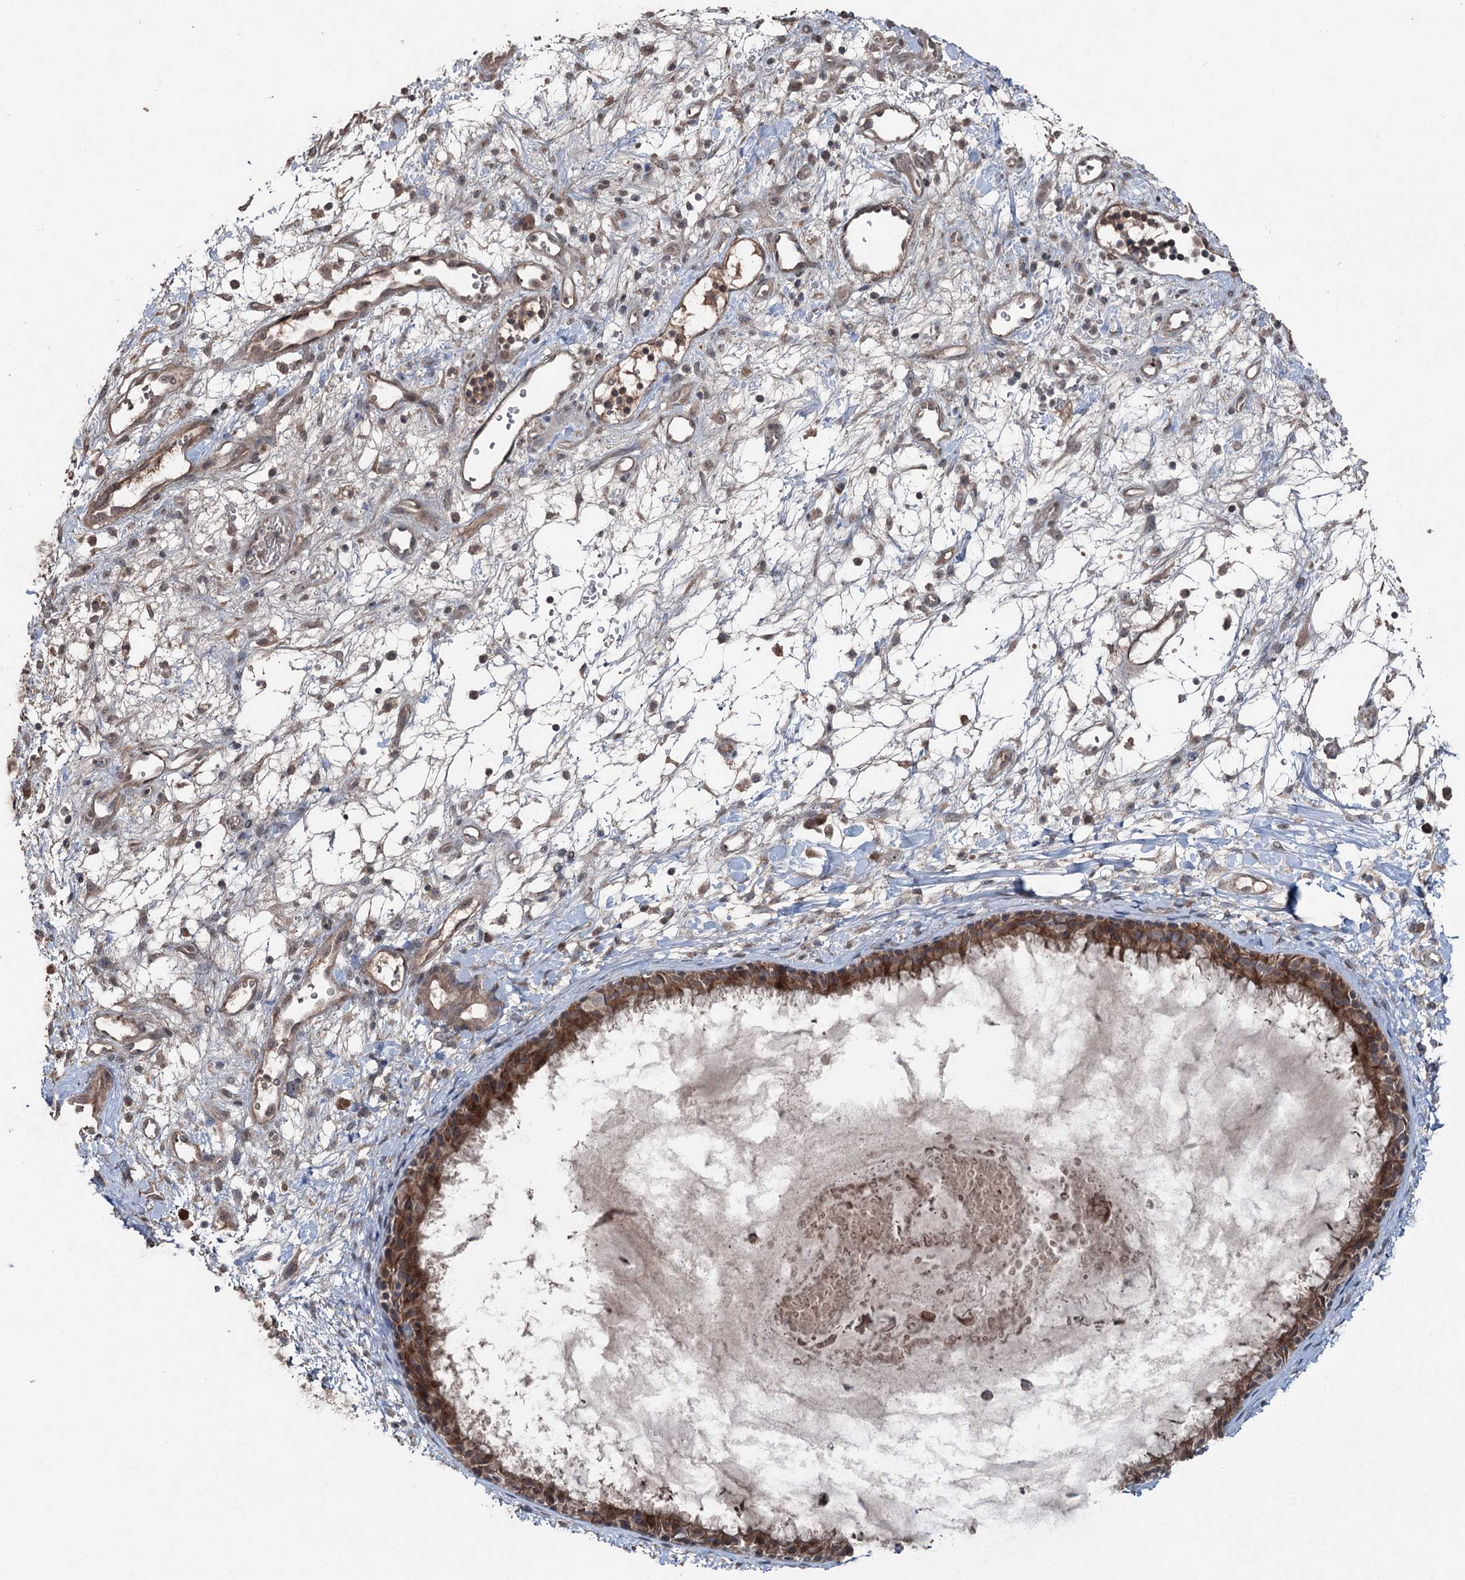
{"staining": {"intensity": "moderate", "quantity": ">75%", "location": "cytoplasmic/membranous"}, "tissue": "nasopharynx", "cell_type": "Respiratory epithelial cells", "image_type": "normal", "snomed": [{"axis": "morphology", "description": "Normal tissue, NOS"}, {"axis": "topography", "description": "Nasopharynx"}], "caption": "Brown immunohistochemical staining in benign human nasopharynx displays moderate cytoplasmic/membranous staining in approximately >75% of respiratory epithelial cells.", "gene": "MAPK8IP2", "patient": {"sex": "male", "age": 22}}